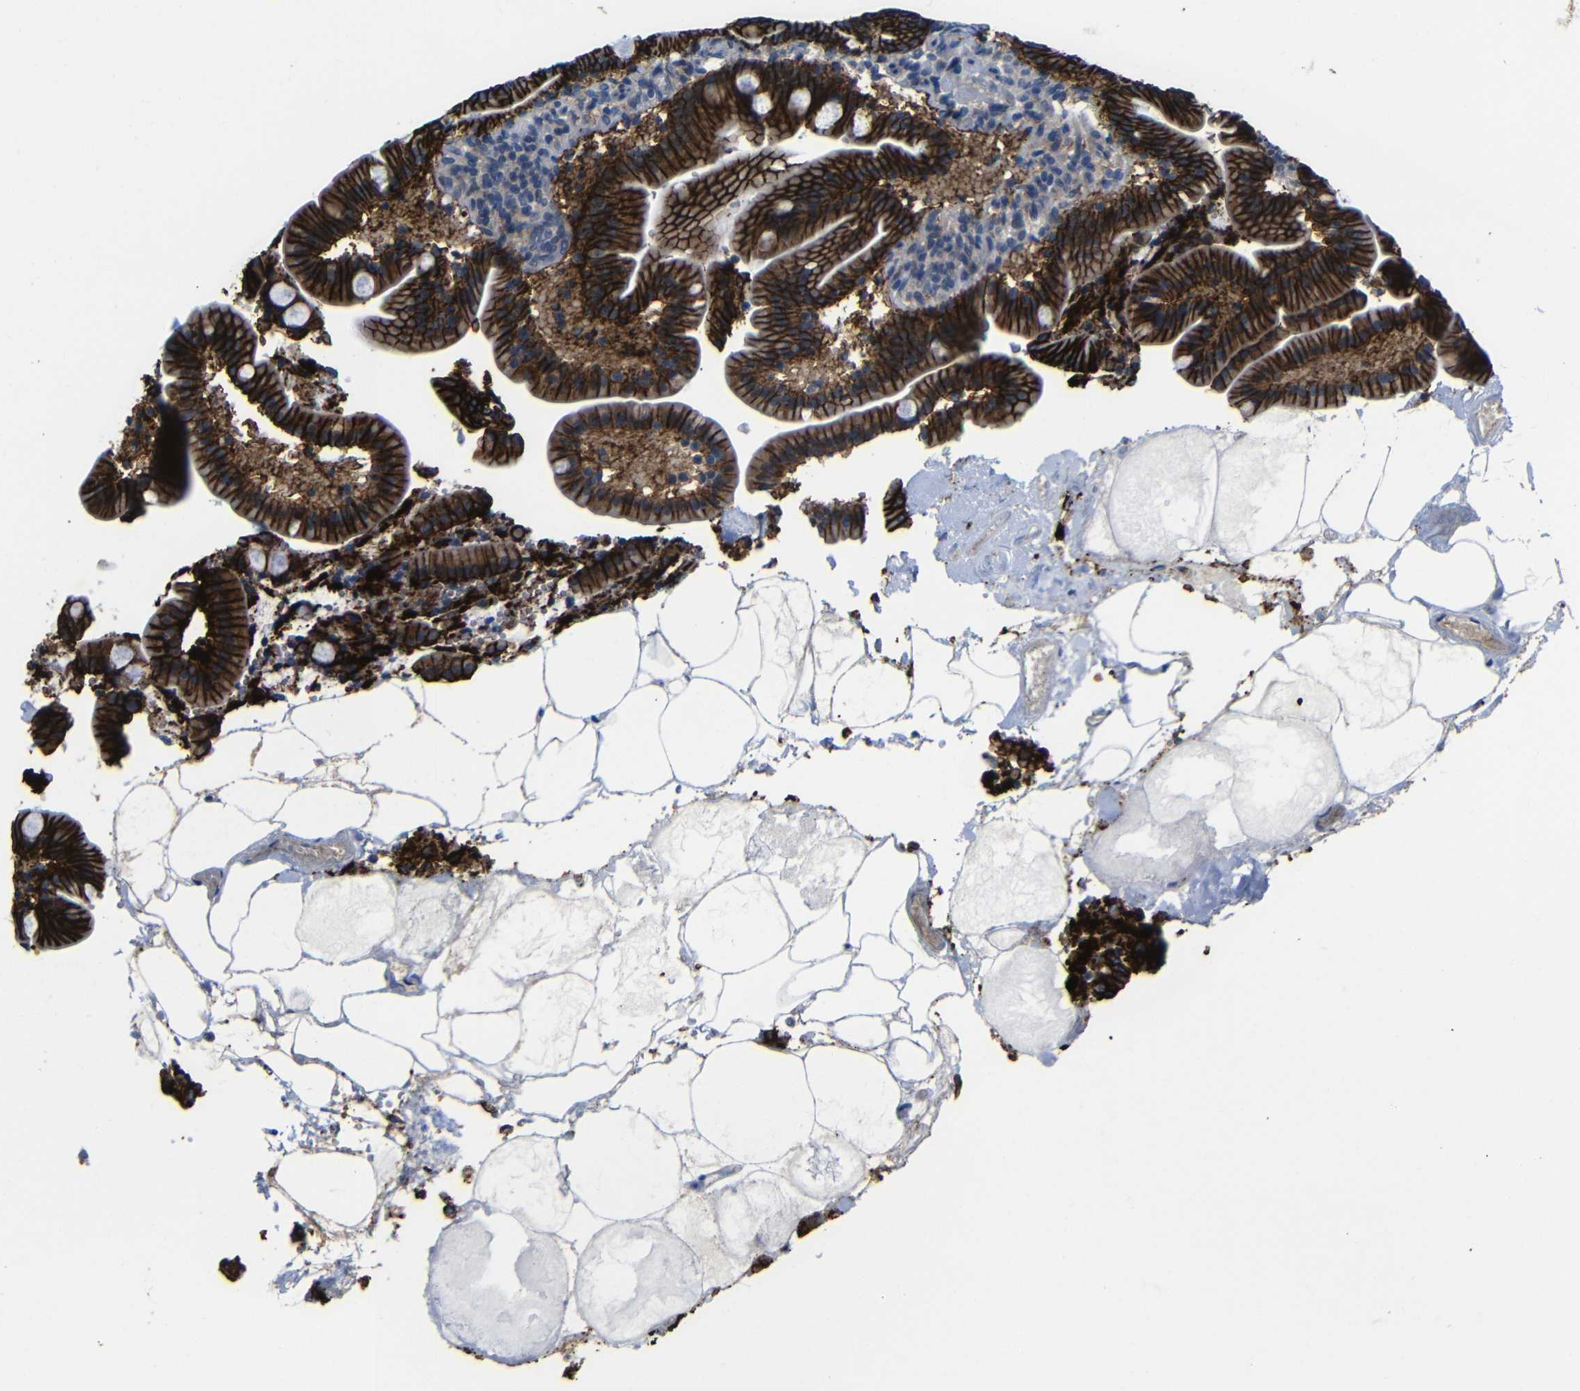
{"staining": {"intensity": "strong", "quantity": ">75%", "location": "cytoplasmic/membranous"}, "tissue": "duodenum", "cell_type": "Glandular cells", "image_type": "normal", "snomed": [{"axis": "morphology", "description": "Normal tissue, NOS"}, {"axis": "topography", "description": "Duodenum"}], "caption": "DAB (3,3'-diaminobenzidine) immunohistochemical staining of unremarkable duodenum shows strong cytoplasmic/membranous protein positivity in approximately >75% of glandular cells.", "gene": "ZNF90", "patient": {"sex": "male", "age": 54}}